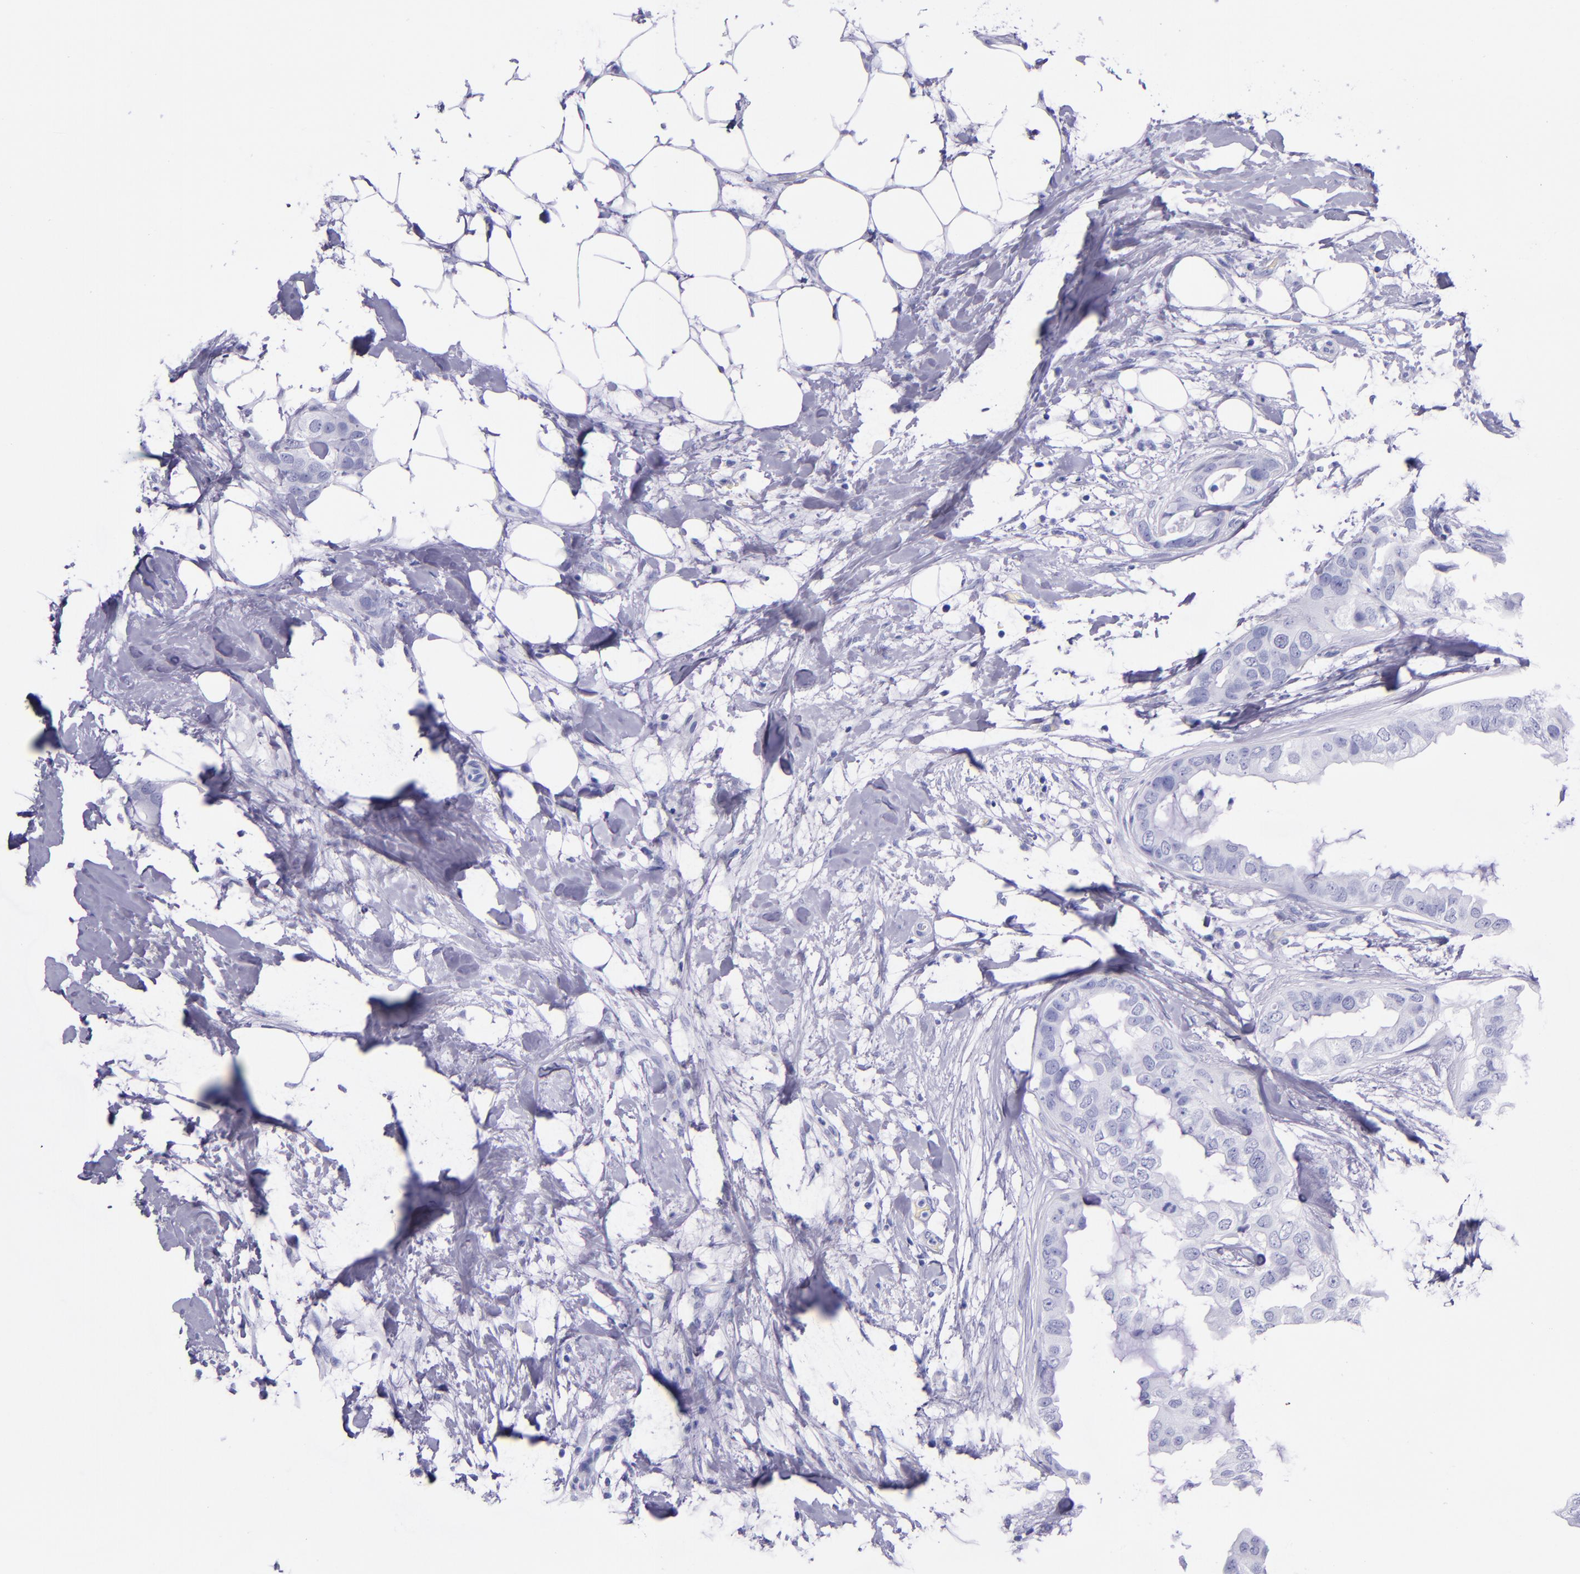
{"staining": {"intensity": "negative", "quantity": "none", "location": "none"}, "tissue": "breast cancer", "cell_type": "Tumor cells", "image_type": "cancer", "snomed": [{"axis": "morphology", "description": "Duct carcinoma"}, {"axis": "topography", "description": "Breast"}], "caption": "This is an immunohistochemistry (IHC) histopathology image of human breast cancer. There is no expression in tumor cells.", "gene": "MBP", "patient": {"sex": "female", "age": 40}}